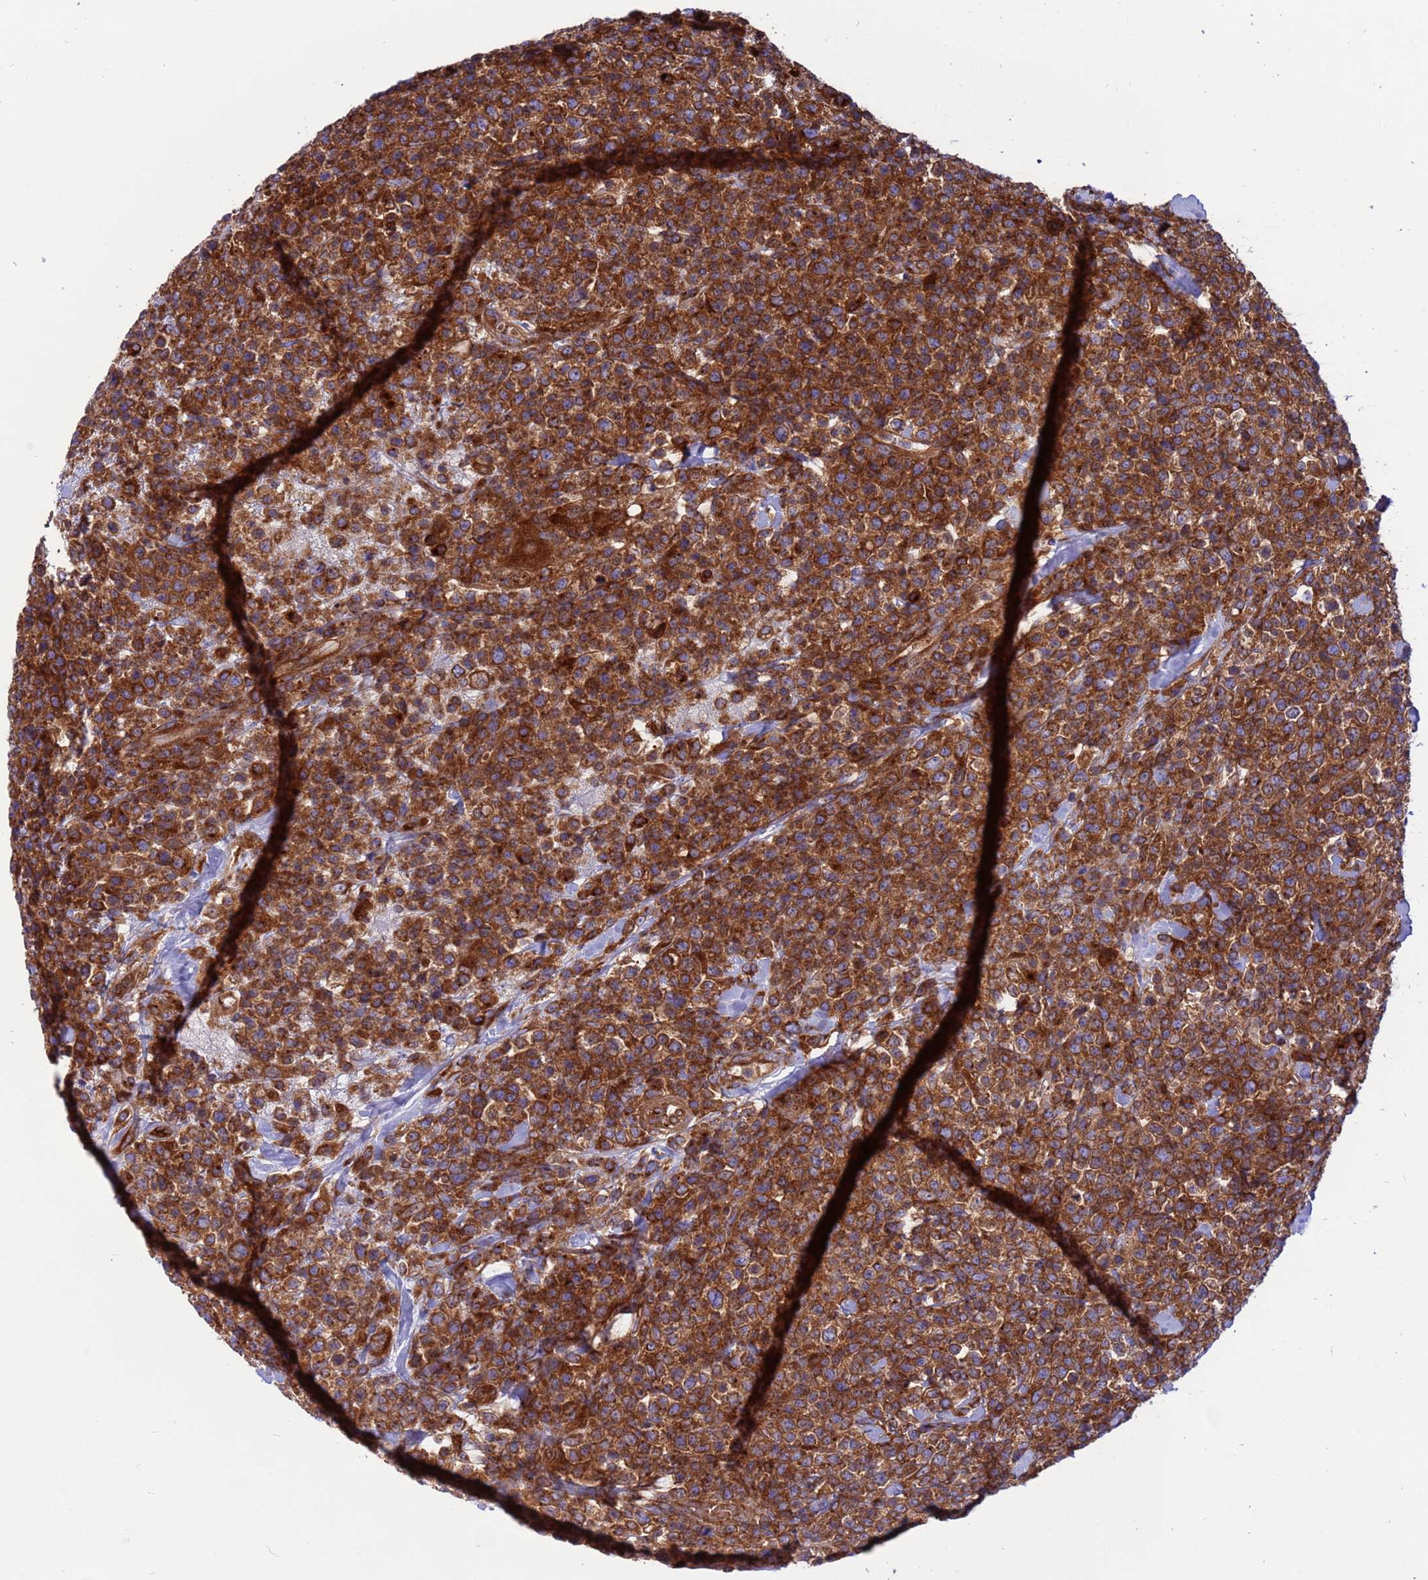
{"staining": {"intensity": "strong", "quantity": ">75%", "location": "cytoplasmic/membranous"}, "tissue": "lymphoma", "cell_type": "Tumor cells", "image_type": "cancer", "snomed": [{"axis": "morphology", "description": "Malignant lymphoma, non-Hodgkin's type, High grade"}, {"axis": "topography", "description": "Colon"}], "caption": "A high amount of strong cytoplasmic/membranous staining is present in approximately >75% of tumor cells in malignant lymphoma, non-Hodgkin's type (high-grade) tissue.", "gene": "ZC3HAV1", "patient": {"sex": "female", "age": 53}}